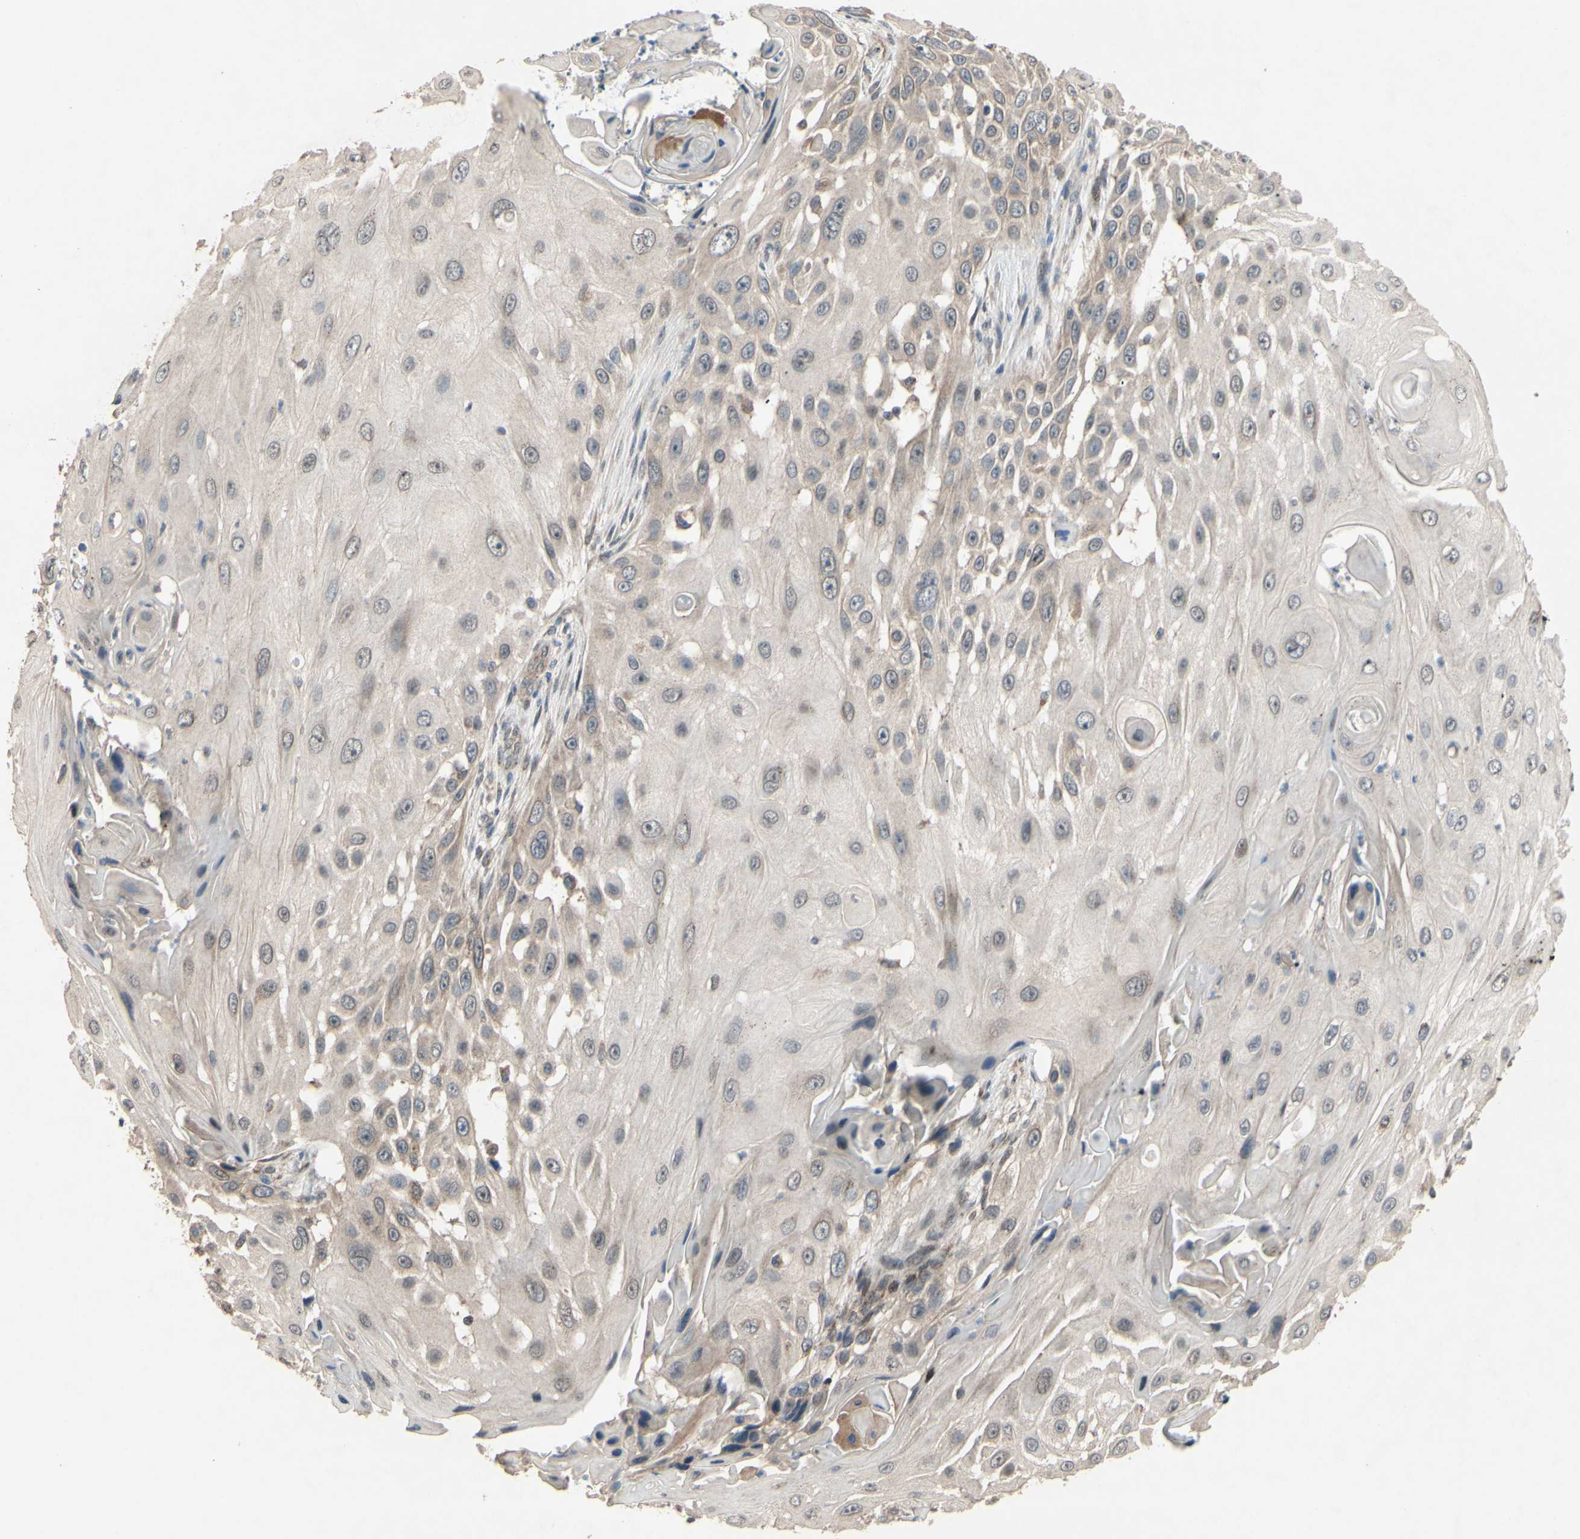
{"staining": {"intensity": "weak", "quantity": "25%-75%", "location": "cytoplasmic/membranous"}, "tissue": "skin cancer", "cell_type": "Tumor cells", "image_type": "cancer", "snomed": [{"axis": "morphology", "description": "Squamous cell carcinoma, NOS"}, {"axis": "topography", "description": "Skin"}], "caption": "Protein positivity by immunohistochemistry displays weak cytoplasmic/membranous expression in about 25%-75% of tumor cells in skin cancer. (Brightfield microscopy of DAB IHC at high magnification).", "gene": "CD164", "patient": {"sex": "female", "age": 44}}